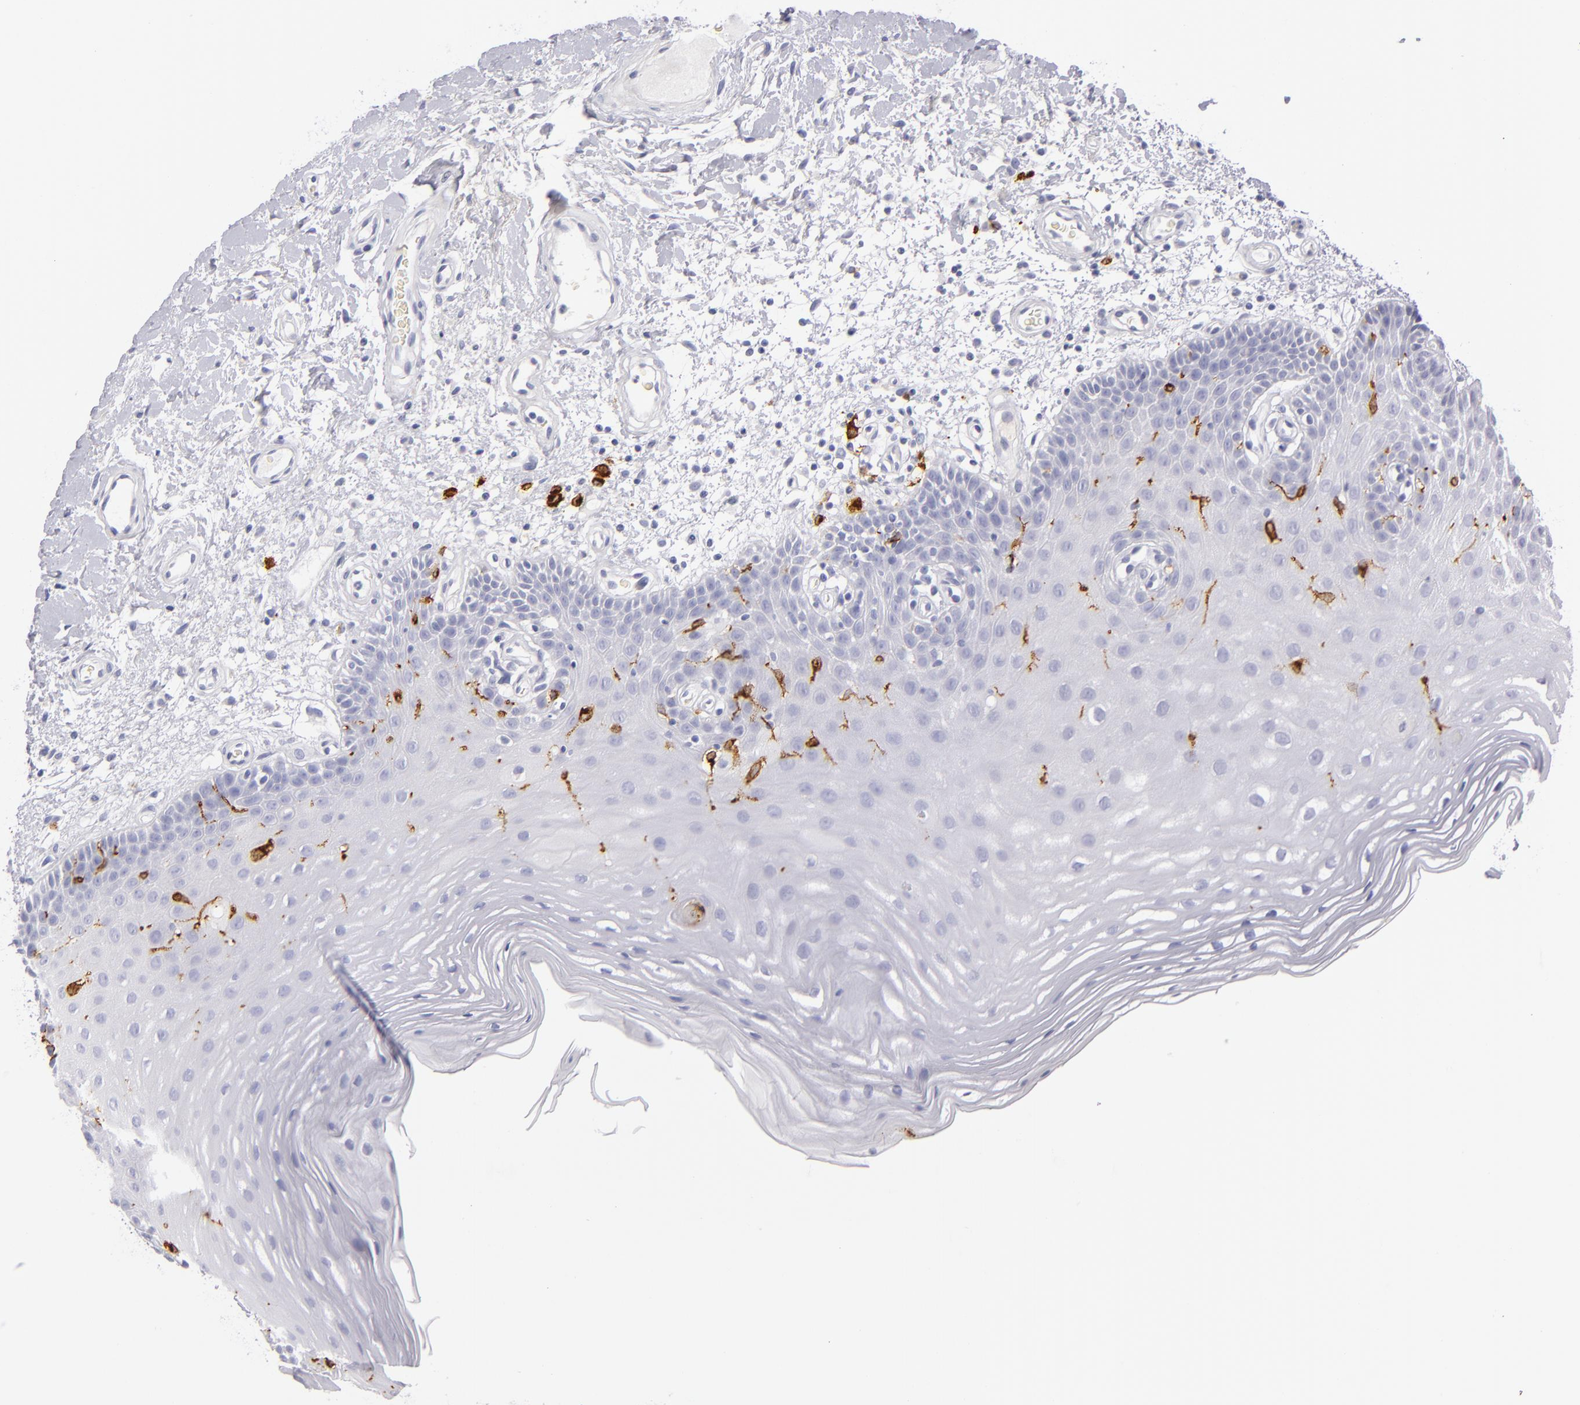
{"staining": {"intensity": "negative", "quantity": "none", "location": "none"}, "tissue": "oral mucosa", "cell_type": "Squamous epithelial cells", "image_type": "normal", "snomed": [{"axis": "morphology", "description": "Normal tissue, NOS"}, {"axis": "morphology", "description": "Squamous cell carcinoma, NOS"}, {"axis": "topography", "description": "Skeletal muscle"}, {"axis": "topography", "description": "Oral tissue"}, {"axis": "topography", "description": "Head-Neck"}], "caption": "An image of oral mucosa stained for a protein reveals no brown staining in squamous epithelial cells.", "gene": "CD207", "patient": {"sex": "male", "age": 71}}